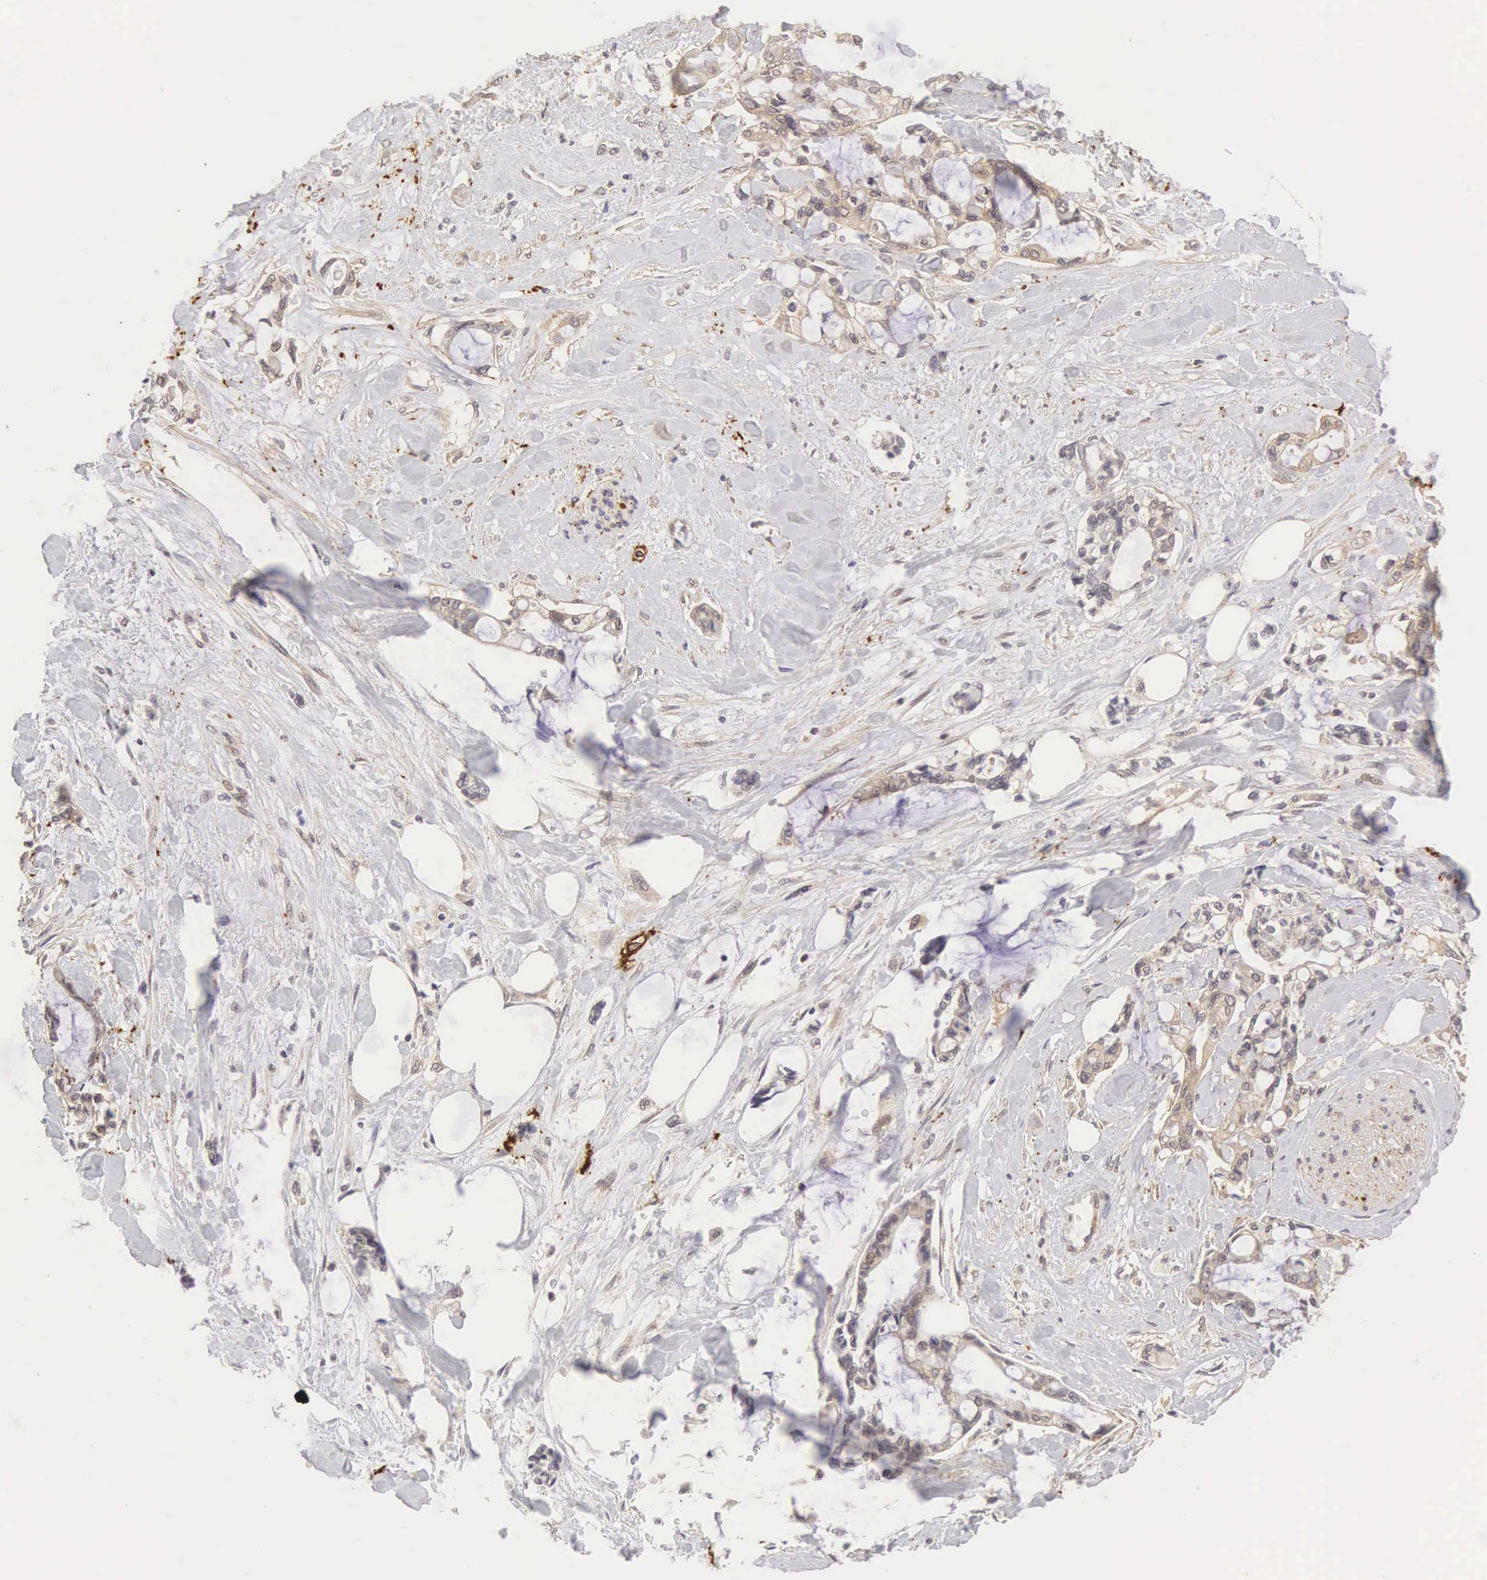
{"staining": {"intensity": "weak", "quantity": "25%-75%", "location": "cytoplasmic/membranous"}, "tissue": "pancreatic cancer", "cell_type": "Tumor cells", "image_type": "cancer", "snomed": [{"axis": "morphology", "description": "Adenocarcinoma, NOS"}, {"axis": "topography", "description": "Pancreas"}], "caption": "High-magnification brightfield microscopy of pancreatic cancer stained with DAB (brown) and counterstained with hematoxylin (blue). tumor cells exhibit weak cytoplasmic/membranous expression is appreciated in about25%-75% of cells.", "gene": "CD1A", "patient": {"sex": "female", "age": 70}}